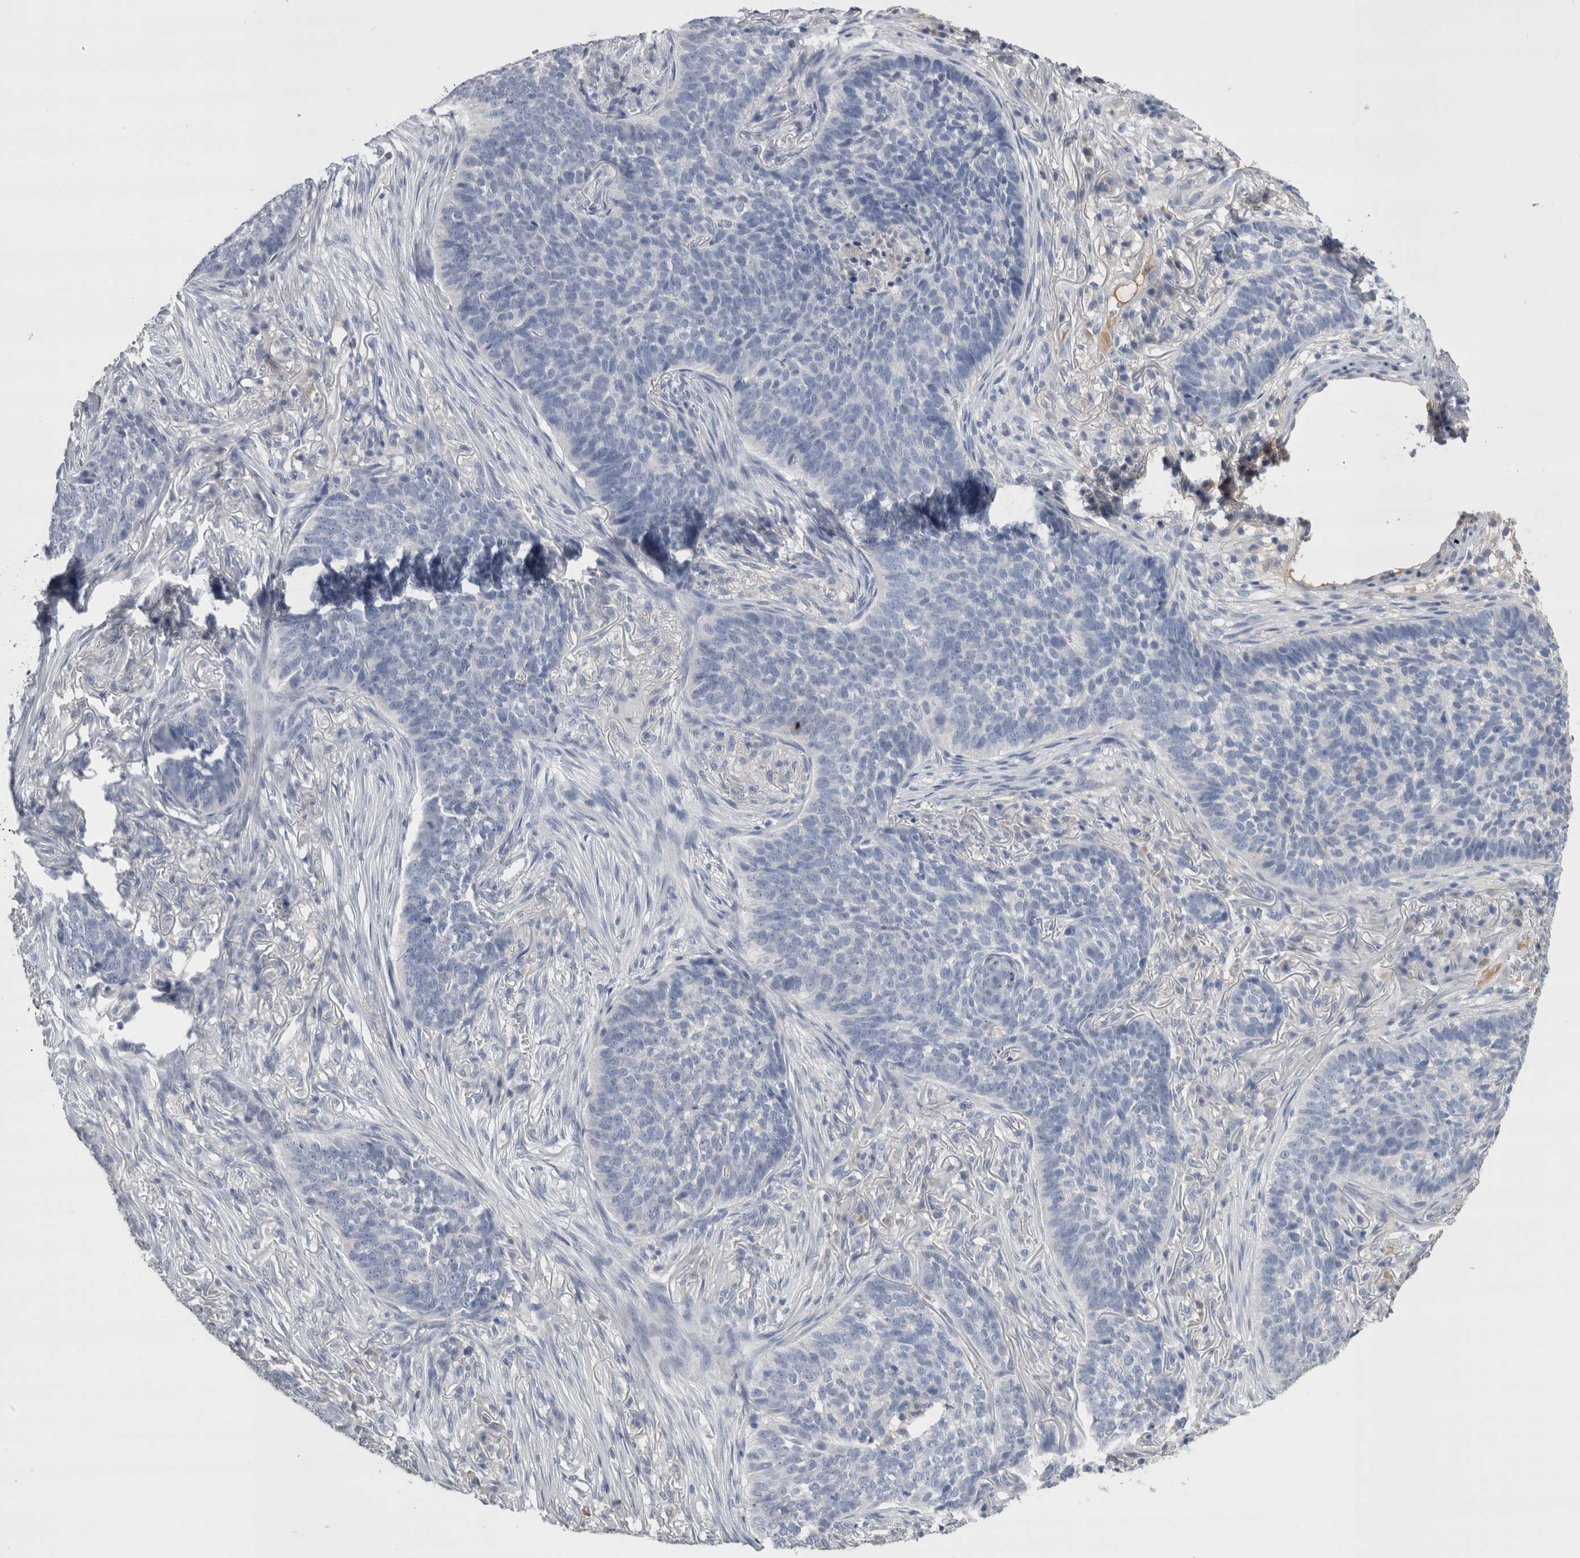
{"staining": {"intensity": "negative", "quantity": "none", "location": "none"}, "tissue": "skin cancer", "cell_type": "Tumor cells", "image_type": "cancer", "snomed": [{"axis": "morphology", "description": "Basal cell carcinoma"}, {"axis": "topography", "description": "Skin"}], "caption": "Immunohistochemical staining of human basal cell carcinoma (skin) displays no significant expression in tumor cells.", "gene": "REG1A", "patient": {"sex": "male", "age": 85}}